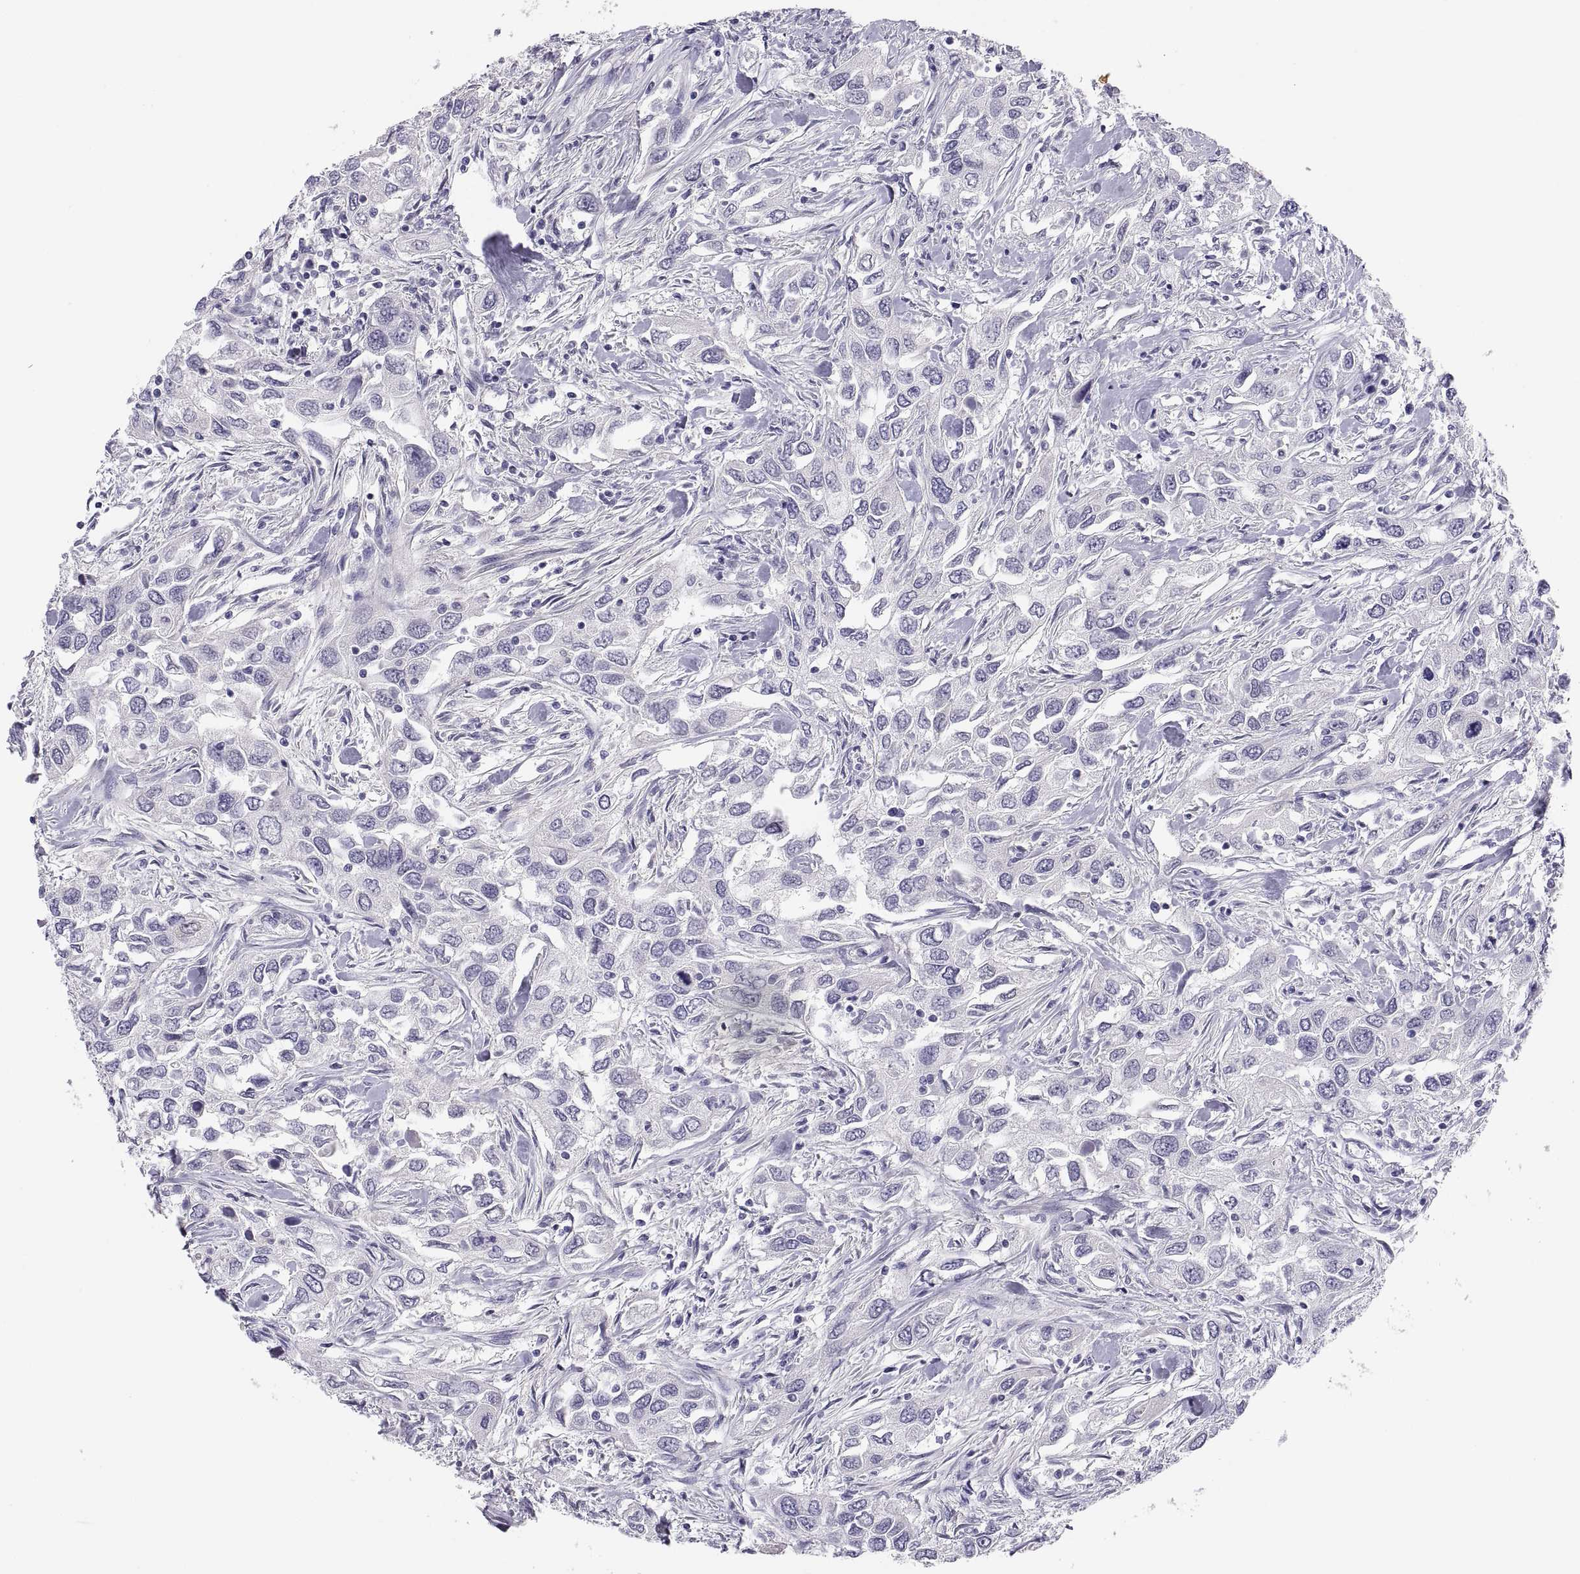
{"staining": {"intensity": "negative", "quantity": "none", "location": "none"}, "tissue": "urothelial cancer", "cell_type": "Tumor cells", "image_type": "cancer", "snomed": [{"axis": "morphology", "description": "Urothelial carcinoma, High grade"}, {"axis": "topography", "description": "Urinary bladder"}], "caption": "Immunohistochemistry histopathology image of neoplastic tissue: human urothelial carcinoma (high-grade) stained with DAB displays no significant protein positivity in tumor cells.", "gene": "STRC", "patient": {"sex": "male", "age": 76}}